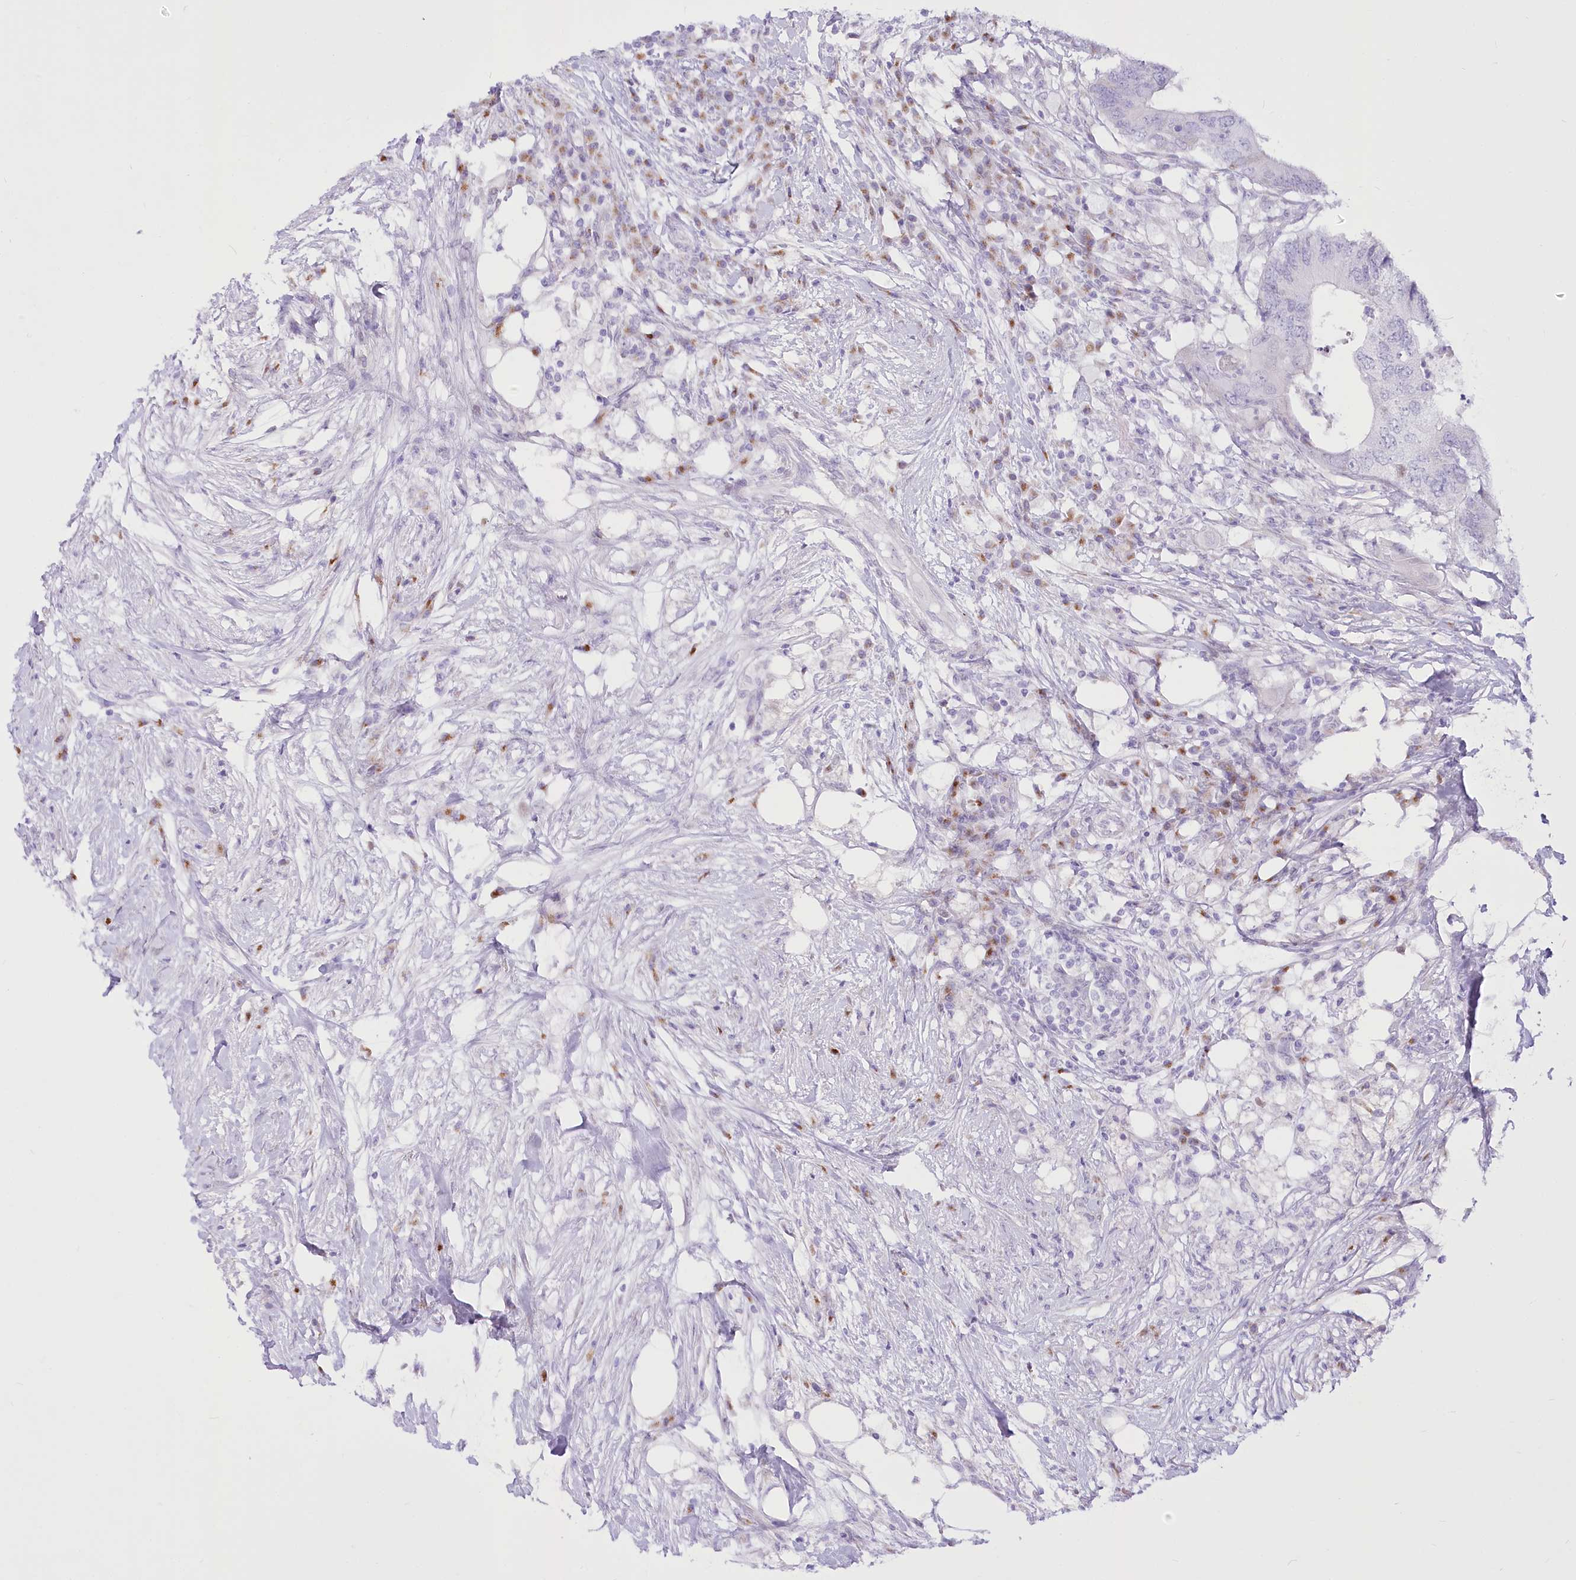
{"staining": {"intensity": "negative", "quantity": "none", "location": "none"}, "tissue": "colorectal cancer", "cell_type": "Tumor cells", "image_type": "cancer", "snomed": [{"axis": "morphology", "description": "Adenocarcinoma, NOS"}, {"axis": "topography", "description": "Colon"}], "caption": "An image of human colorectal cancer is negative for staining in tumor cells.", "gene": "BEND7", "patient": {"sex": "male", "age": 71}}